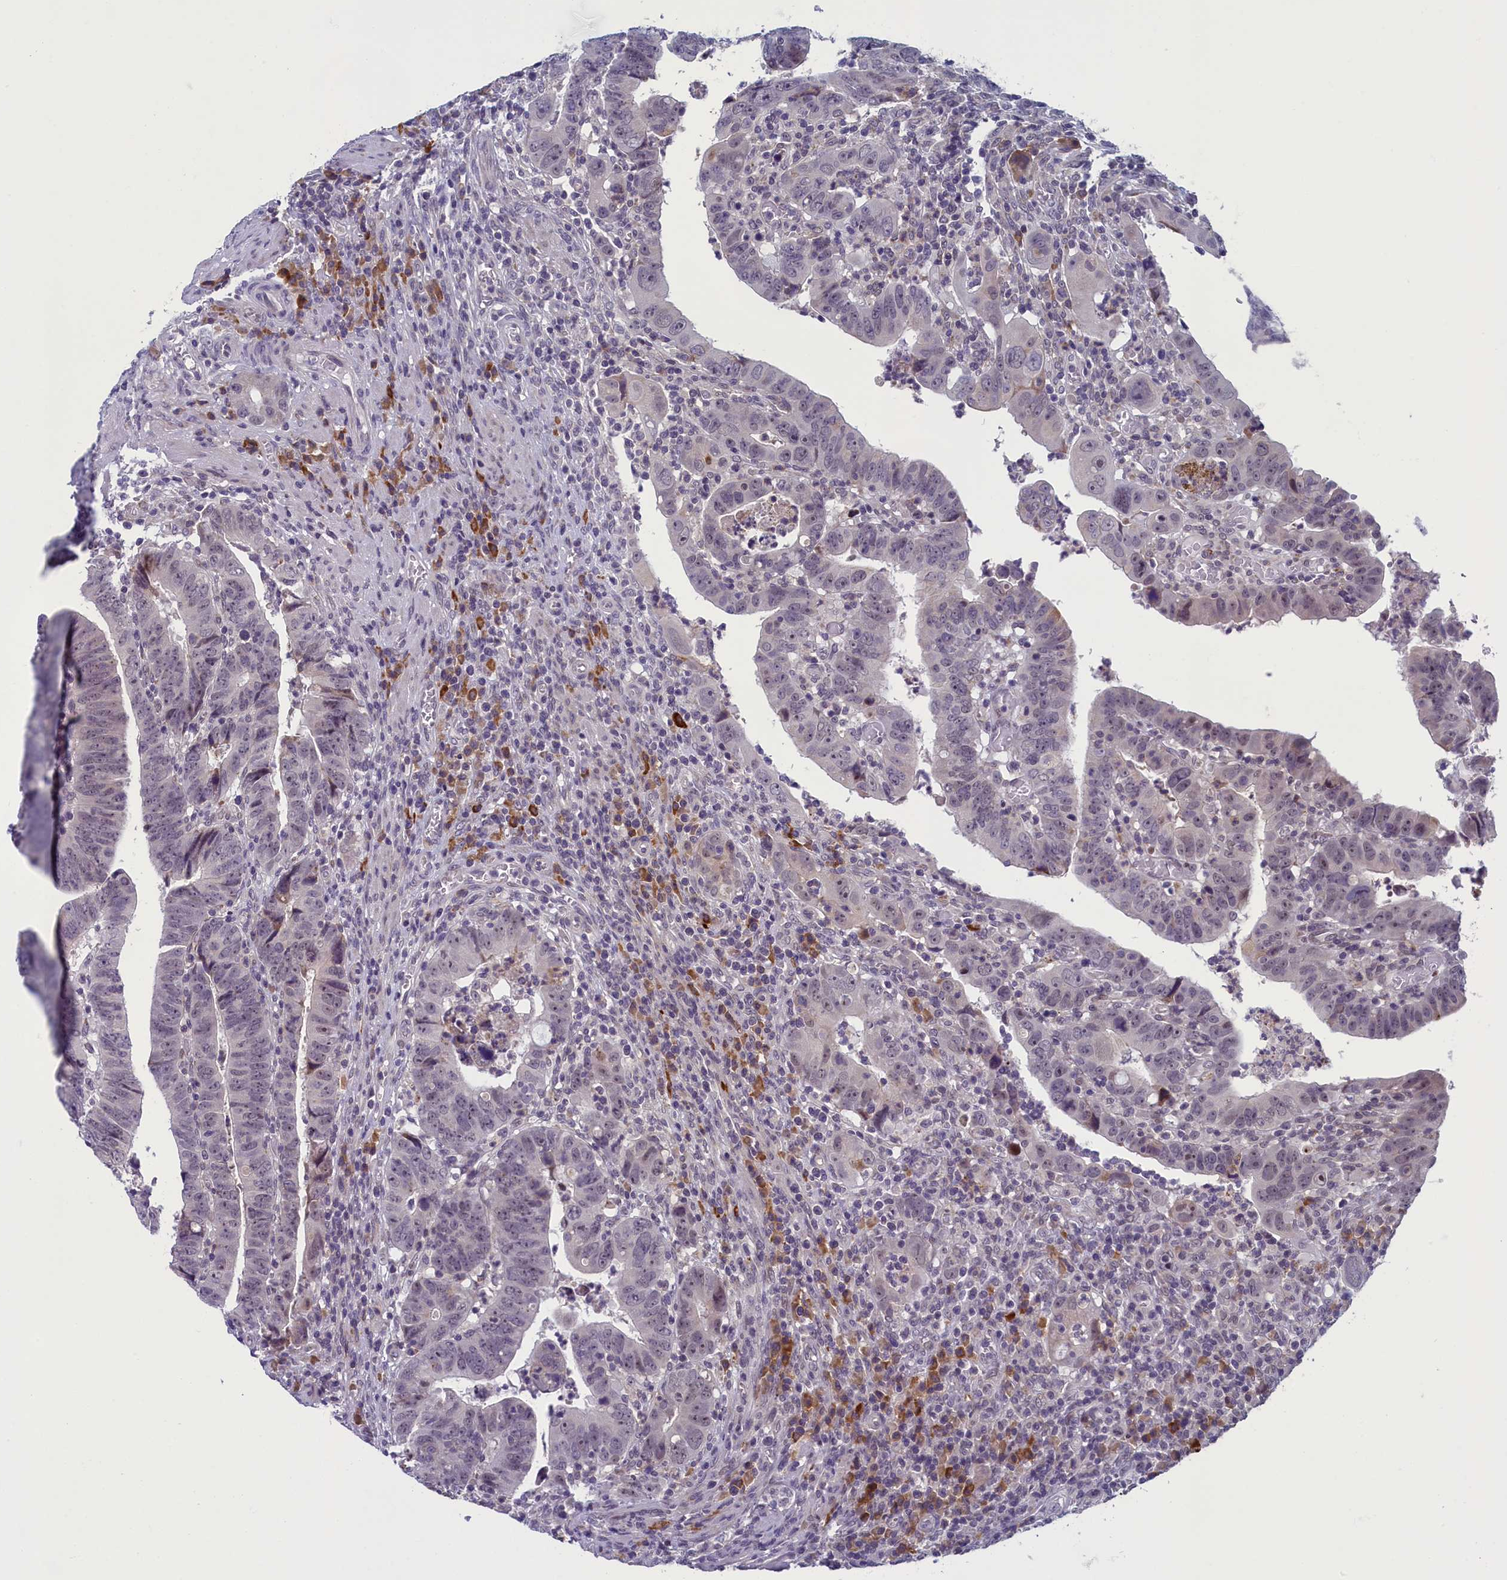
{"staining": {"intensity": "negative", "quantity": "none", "location": "none"}, "tissue": "colorectal cancer", "cell_type": "Tumor cells", "image_type": "cancer", "snomed": [{"axis": "morphology", "description": "Normal tissue, NOS"}, {"axis": "morphology", "description": "Adenocarcinoma, NOS"}, {"axis": "topography", "description": "Rectum"}], "caption": "Colorectal cancer stained for a protein using IHC exhibits no positivity tumor cells.", "gene": "CNEP1R1", "patient": {"sex": "female", "age": 65}}